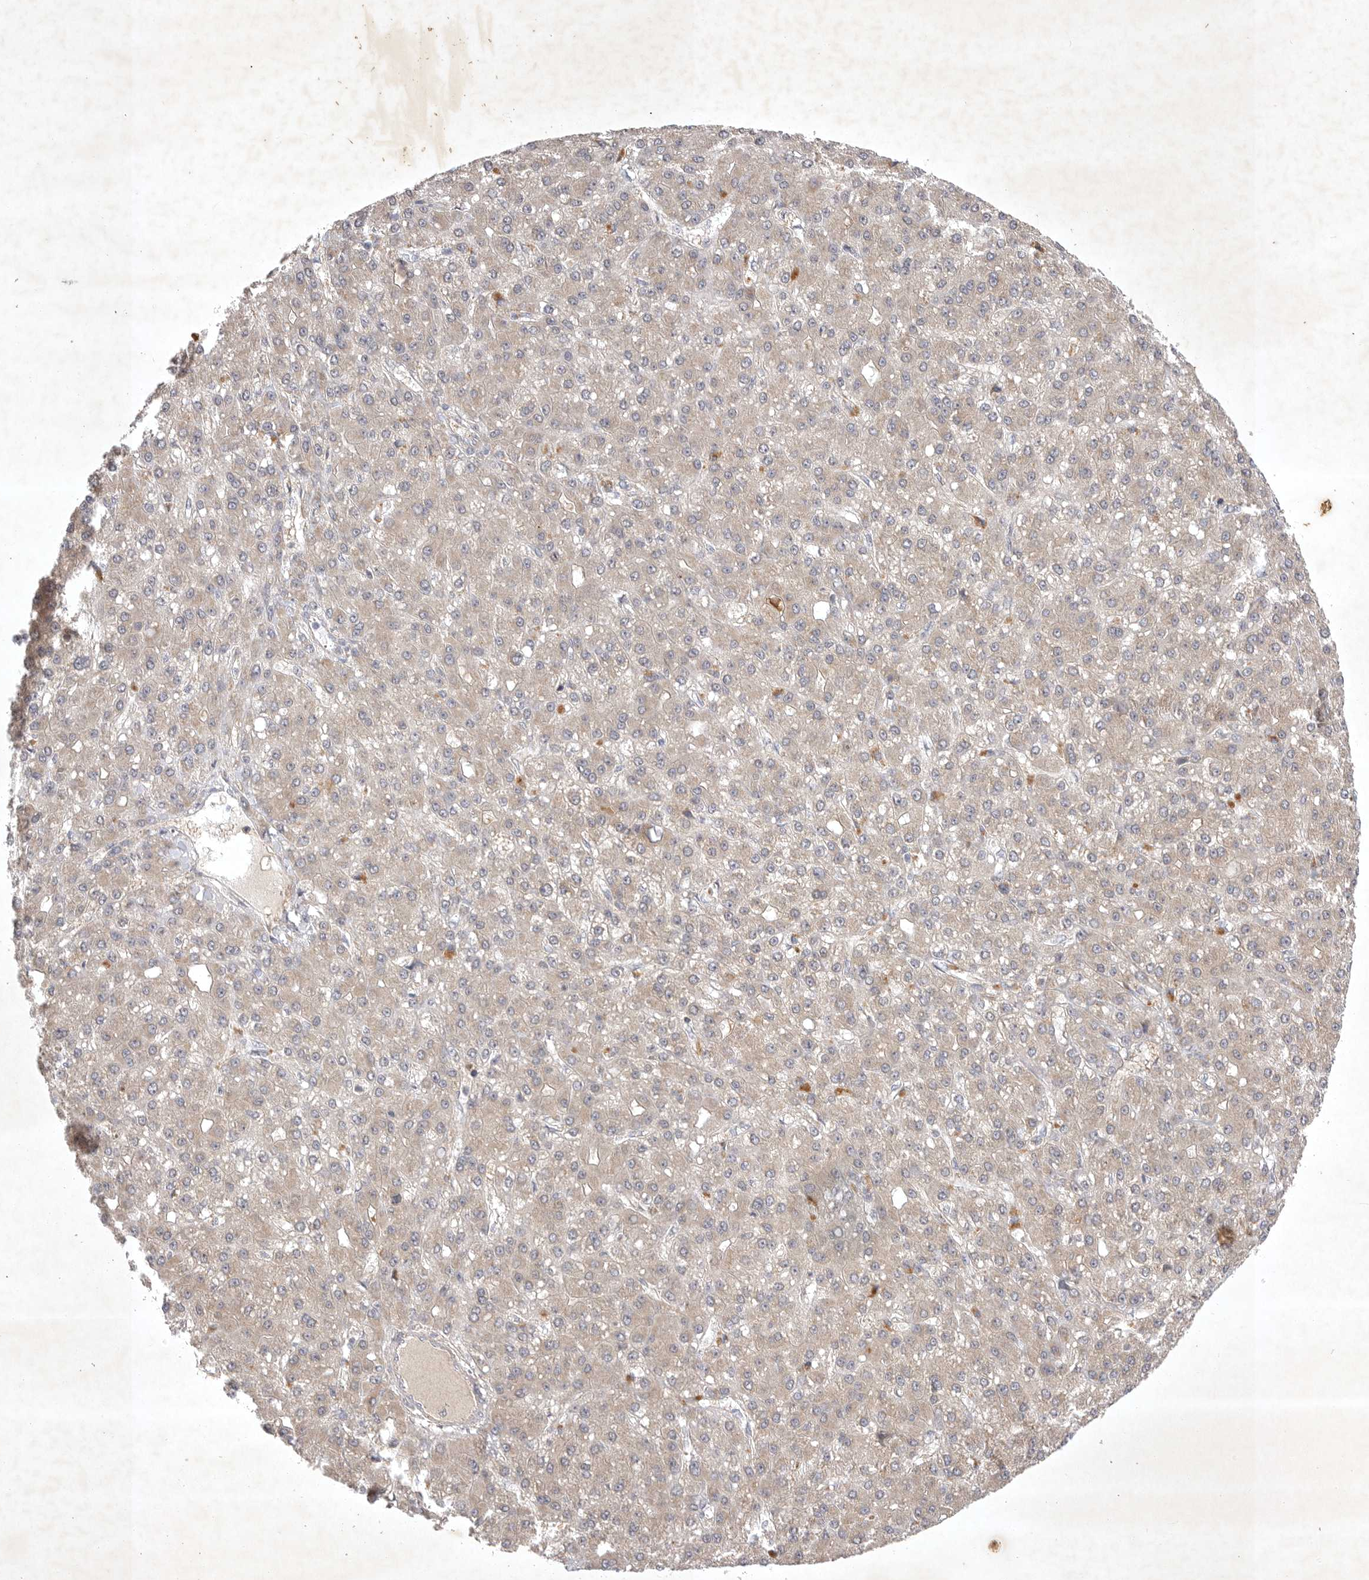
{"staining": {"intensity": "weak", "quantity": ">75%", "location": "cytoplasmic/membranous"}, "tissue": "liver cancer", "cell_type": "Tumor cells", "image_type": "cancer", "snomed": [{"axis": "morphology", "description": "Carcinoma, Hepatocellular, NOS"}, {"axis": "topography", "description": "Liver"}], "caption": "Liver cancer (hepatocellular carcinoma) stained with a brown dye reveals weak cytoplasmic/membranous positive expression in approximately >75% of tumor cells.", "gene": "PTPDC1", "patient": {"sex": "male", "age": 67}}